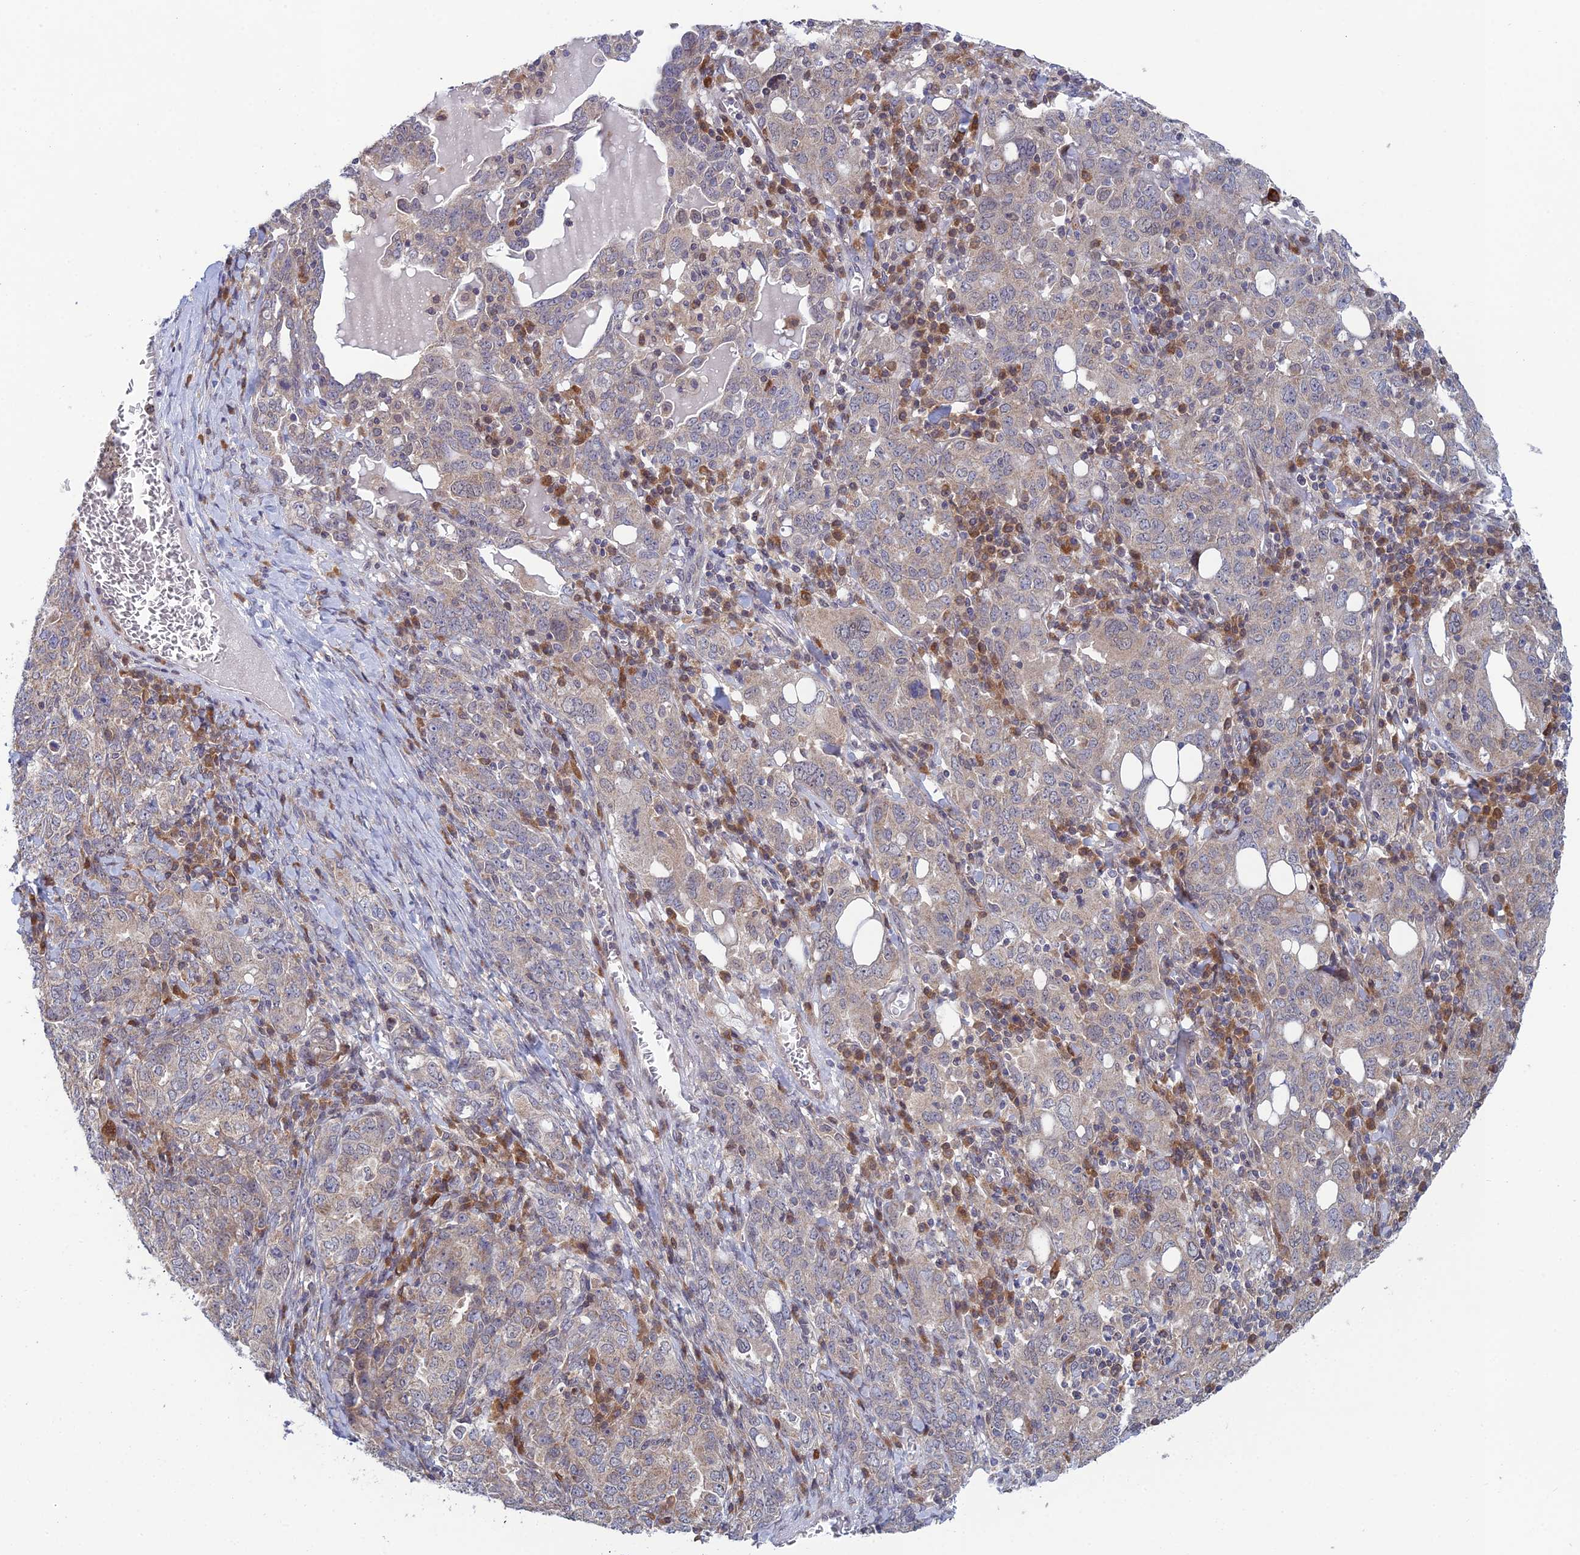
{"staining": {"intensity": "weak", "quantity": "<25%", "location": "cytoplasmic/membranous"}, "tissue": "ovarian cancer", "cell_type": "Tumor cells", "image_type": "cancer", "snomed": [{"axis": "morphology", "description": "Carcinoma, endometroid"}, {"axis": "topography", "description": "Ovary"}], "caption": "DAB immunohistochemical staining of human endometroid carcinoma (ovarian) demonstrates no significant staining in tumor cells.", "gene": "SRA1", "patient": {"sex": "female", "age": 62}}